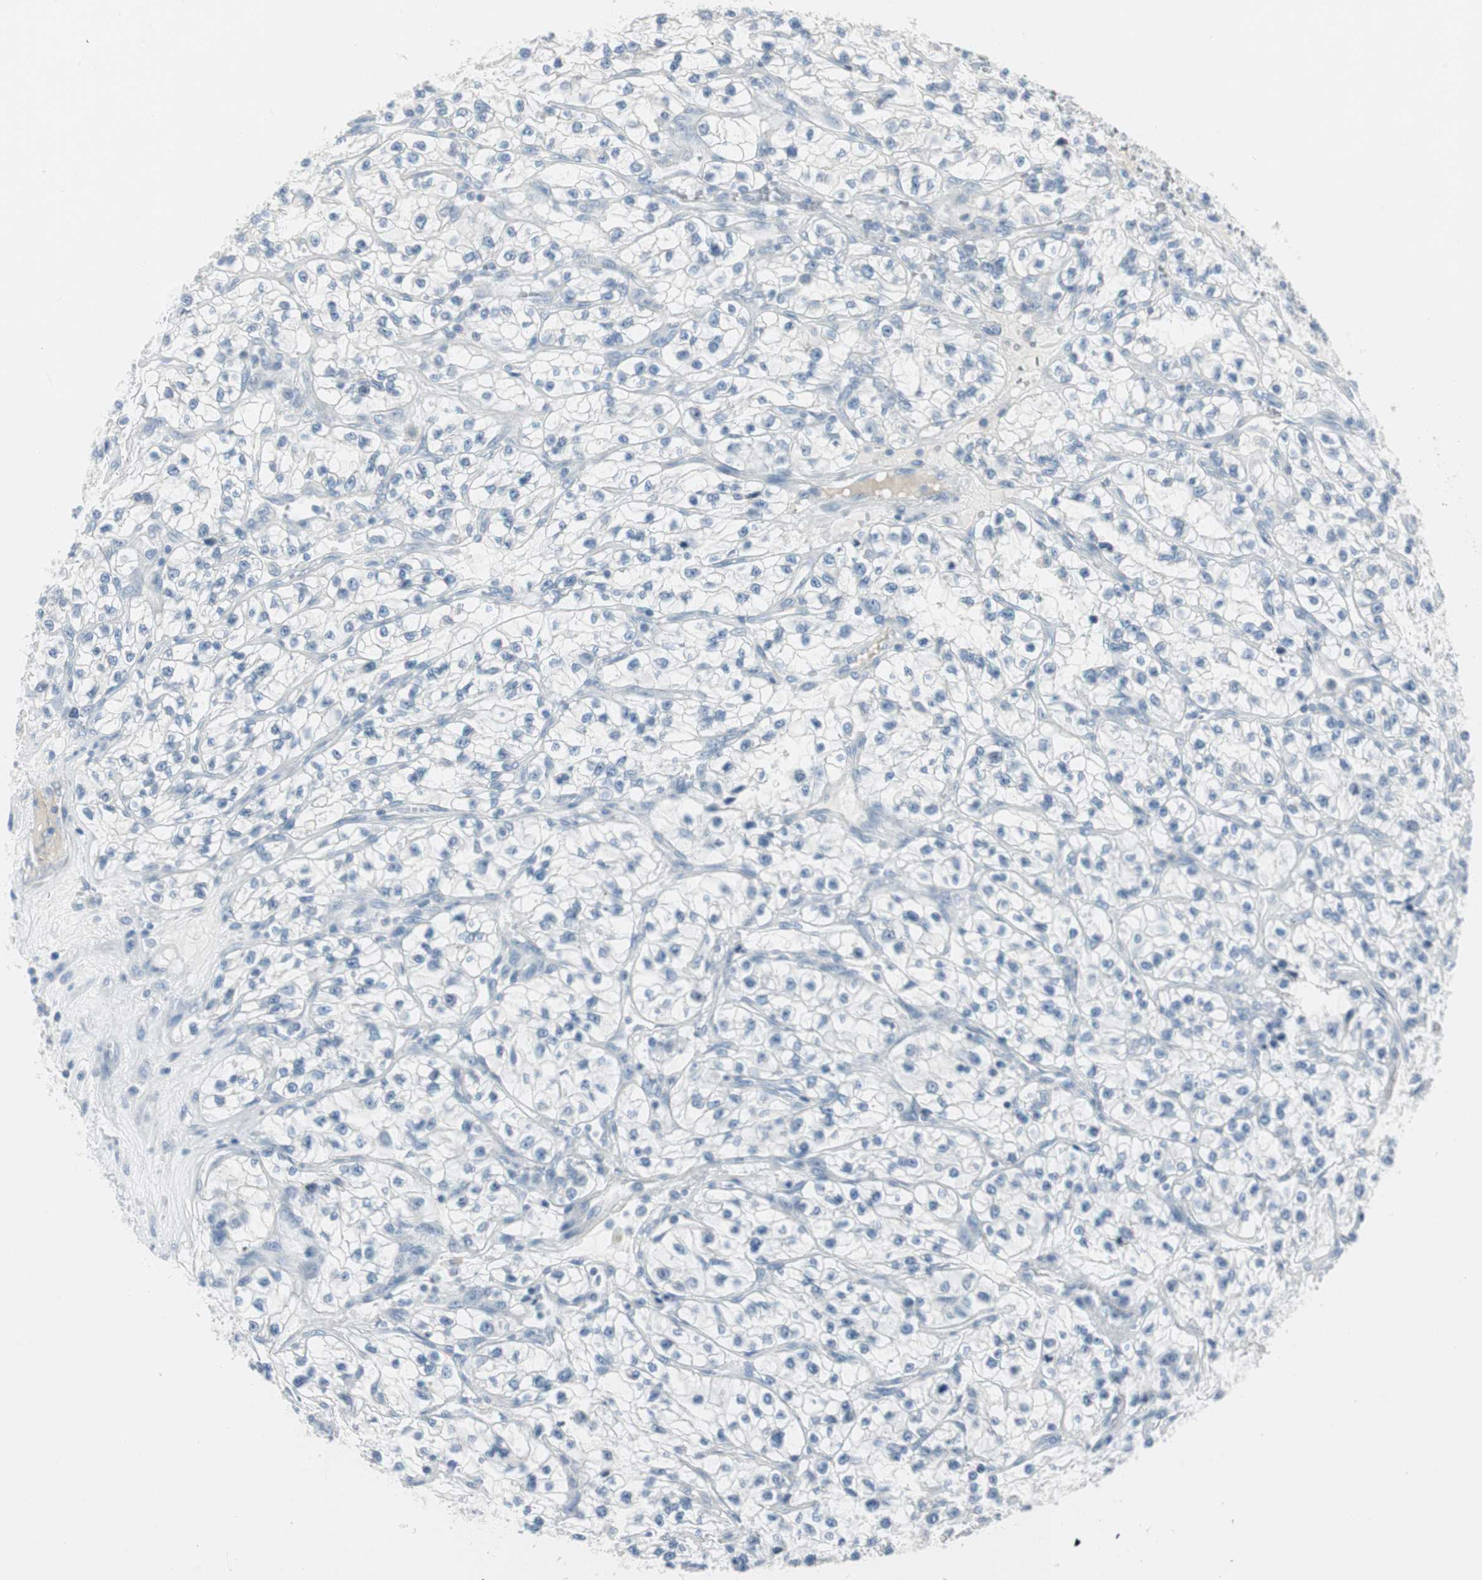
{"staining": {"intensity": "negative", "quantity": "none", "location": "none"}, "tissue": "renal cancer", "cell_type": "Tumor cells", "image_type": "cancer", "snomed": [{"axis": "morphology", "description": "Adenocarcinoma, NOS"}, {"axis": "topography", "description": "Kidney"}], "caption": "DAB immunohistochemical staining of human renal adenocarcinoma reveals no significant positivity in tumor cells.", "gene": "SPINK4", "patient": {"sex": "female", "age": 57}}